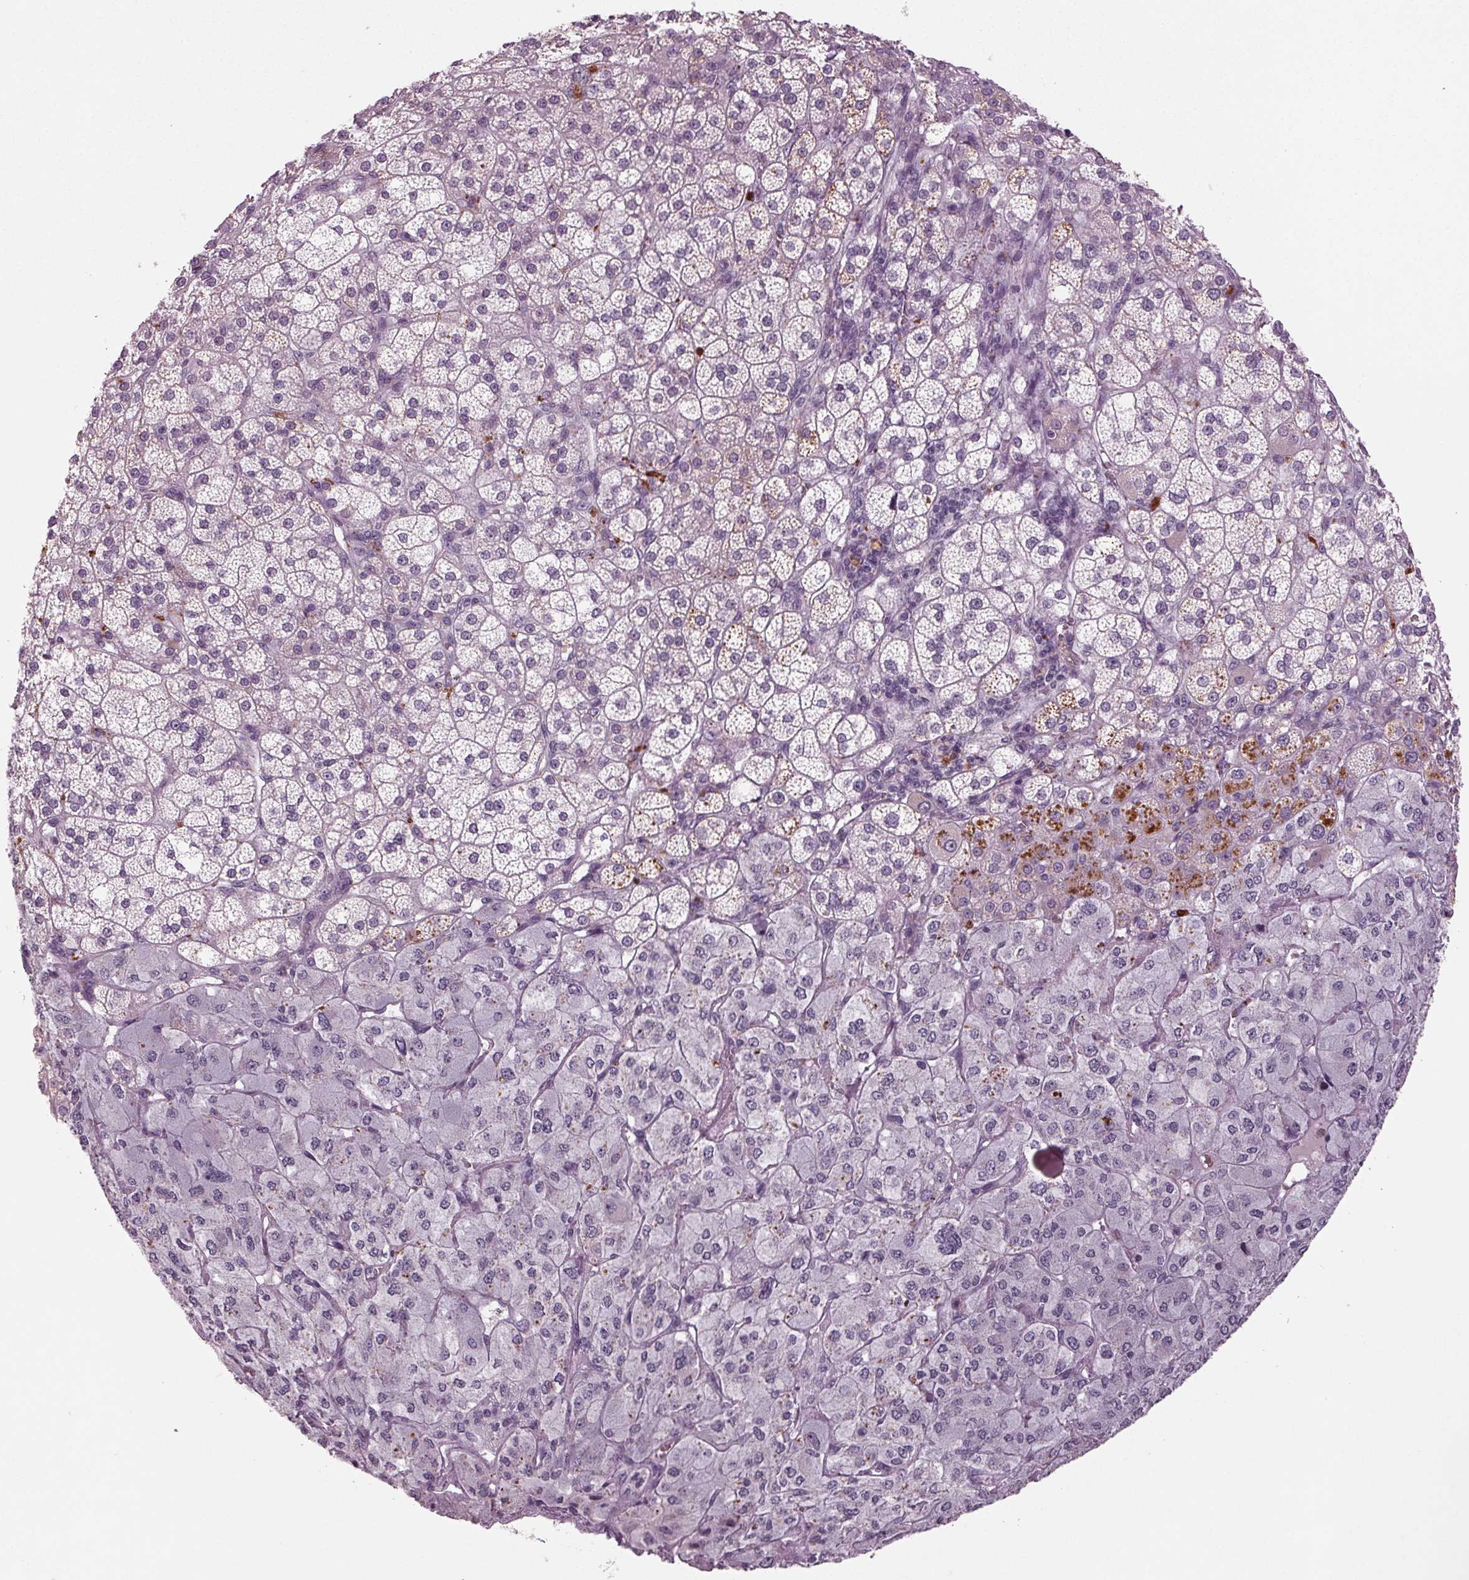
{"staining": {"intensity": "strong", "quantity": "<25%", "location": "cytoplasmic/membranous"}, "tissue": "adrenal gland", "cell_type": "Glandular cells", "image_type": "normal", "snomed": [{"axis": "morphology", "description": "Normal tissue, NOS"}, {"axis": "topography", "description": "Adrenal gland"}], "caption": "Brown immunohistochemical staining in benign adrenal gland demonstrates strong cytoplasmic/membranous staining in approximately <25% of glandular cells. (DAB IHC, brown staining for protein, blue staining for nuclei).", "gene": "BHLHE22", "patient": {"sex": "female", "age": 60}}